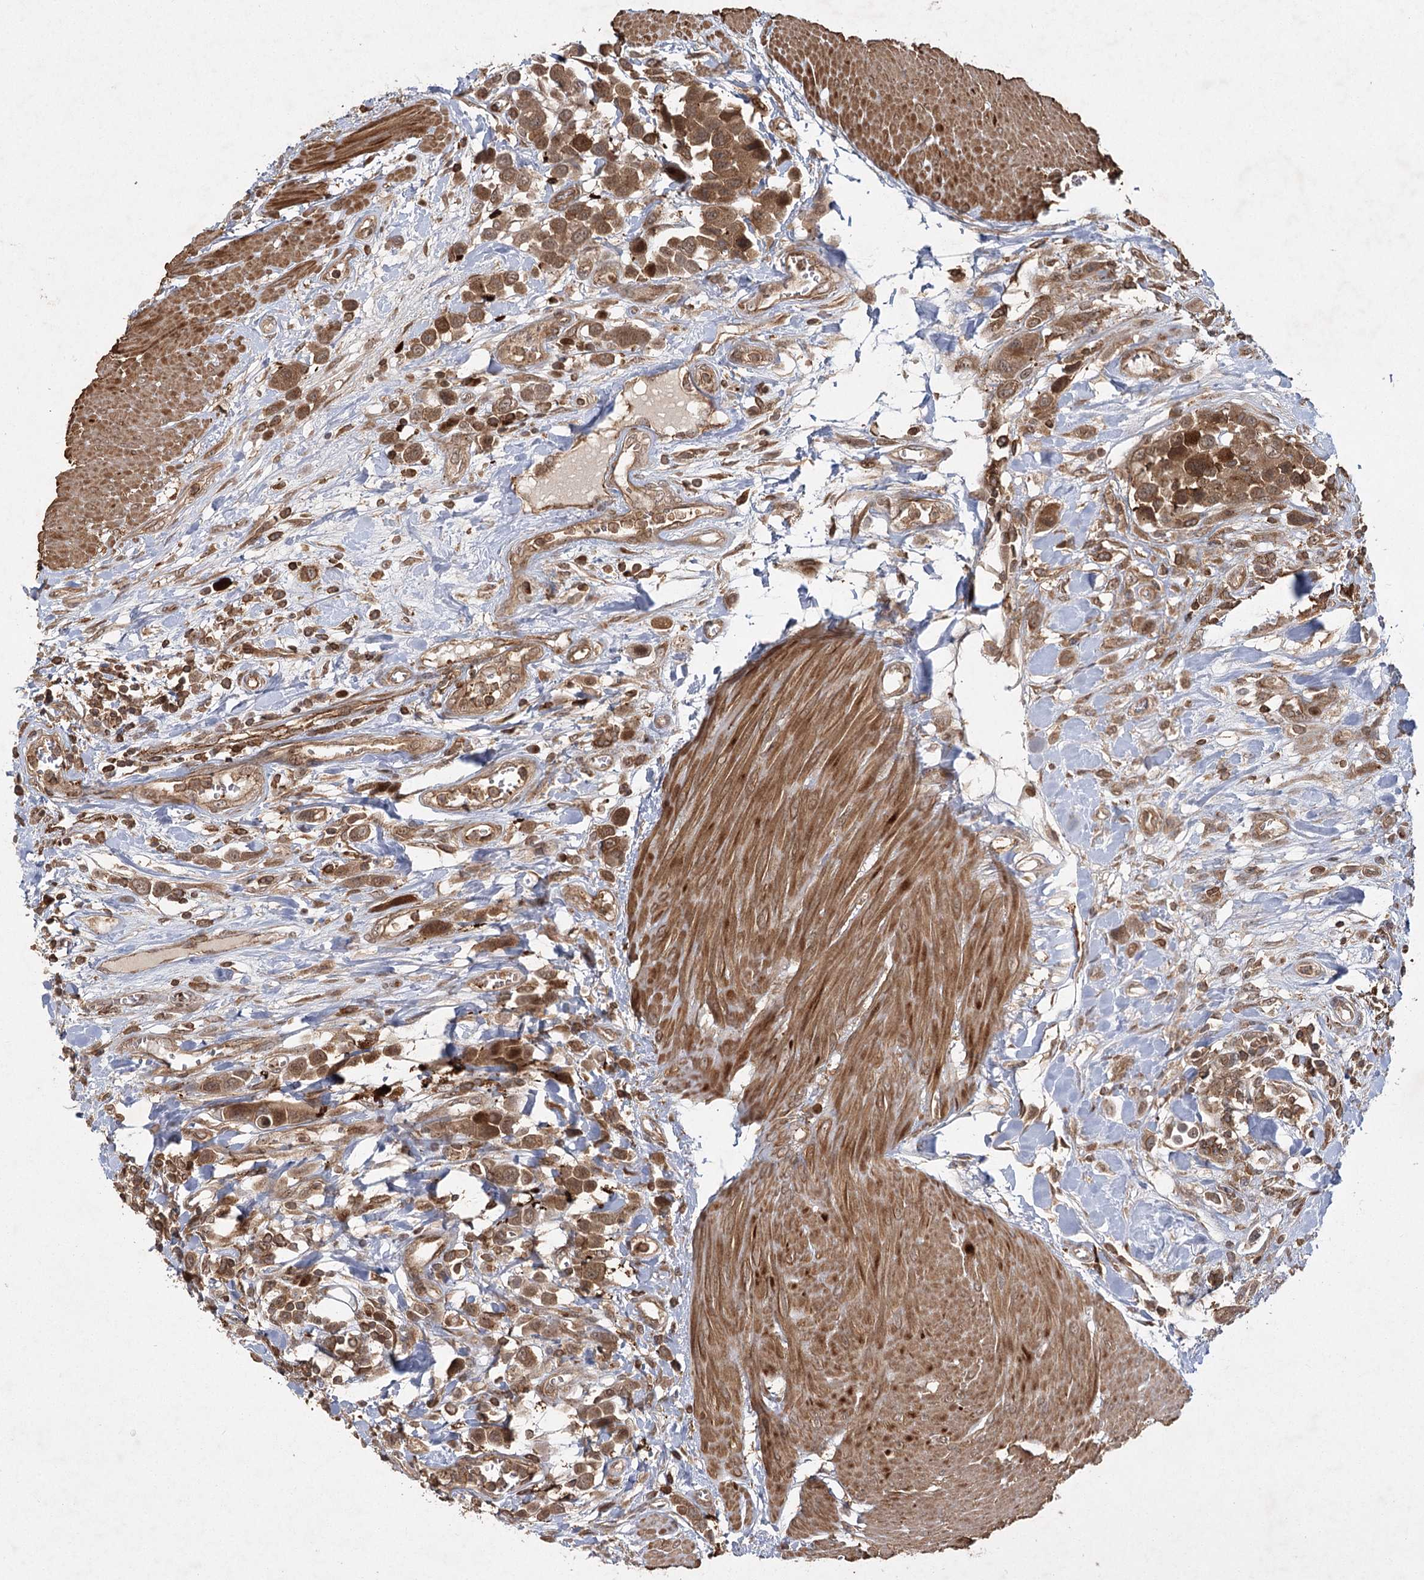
{"staining": {"intensity": "moderate", "quantity": ">75%", "location": "cytoplasmic/membranous"}, "tissue": "urothelial cancer", "cell_type": "Tumor cells", "image_type": "cancer", "snomed": [{"axis": "morphology", "description": "Urothelial carcinoma, High grade"}, {"axis": "topography", "description": "Urinary bladder"}], "caption": "Immunohistochemistry staining of urothelial cancer, which reveals medium levels of moderate cytoplasmic/membranous expression in approximately >75% of tumor cells indicating moderate cytoplasmic/membranous protein positivity. The staining was performed using DAB (3,3'-diaminobenzidine) (brown) for protein detection and nuclei were counterstained in hematoxylin (blue).", "gene": "MDFIC", "patient": {"sex": "male", "age": 50}}